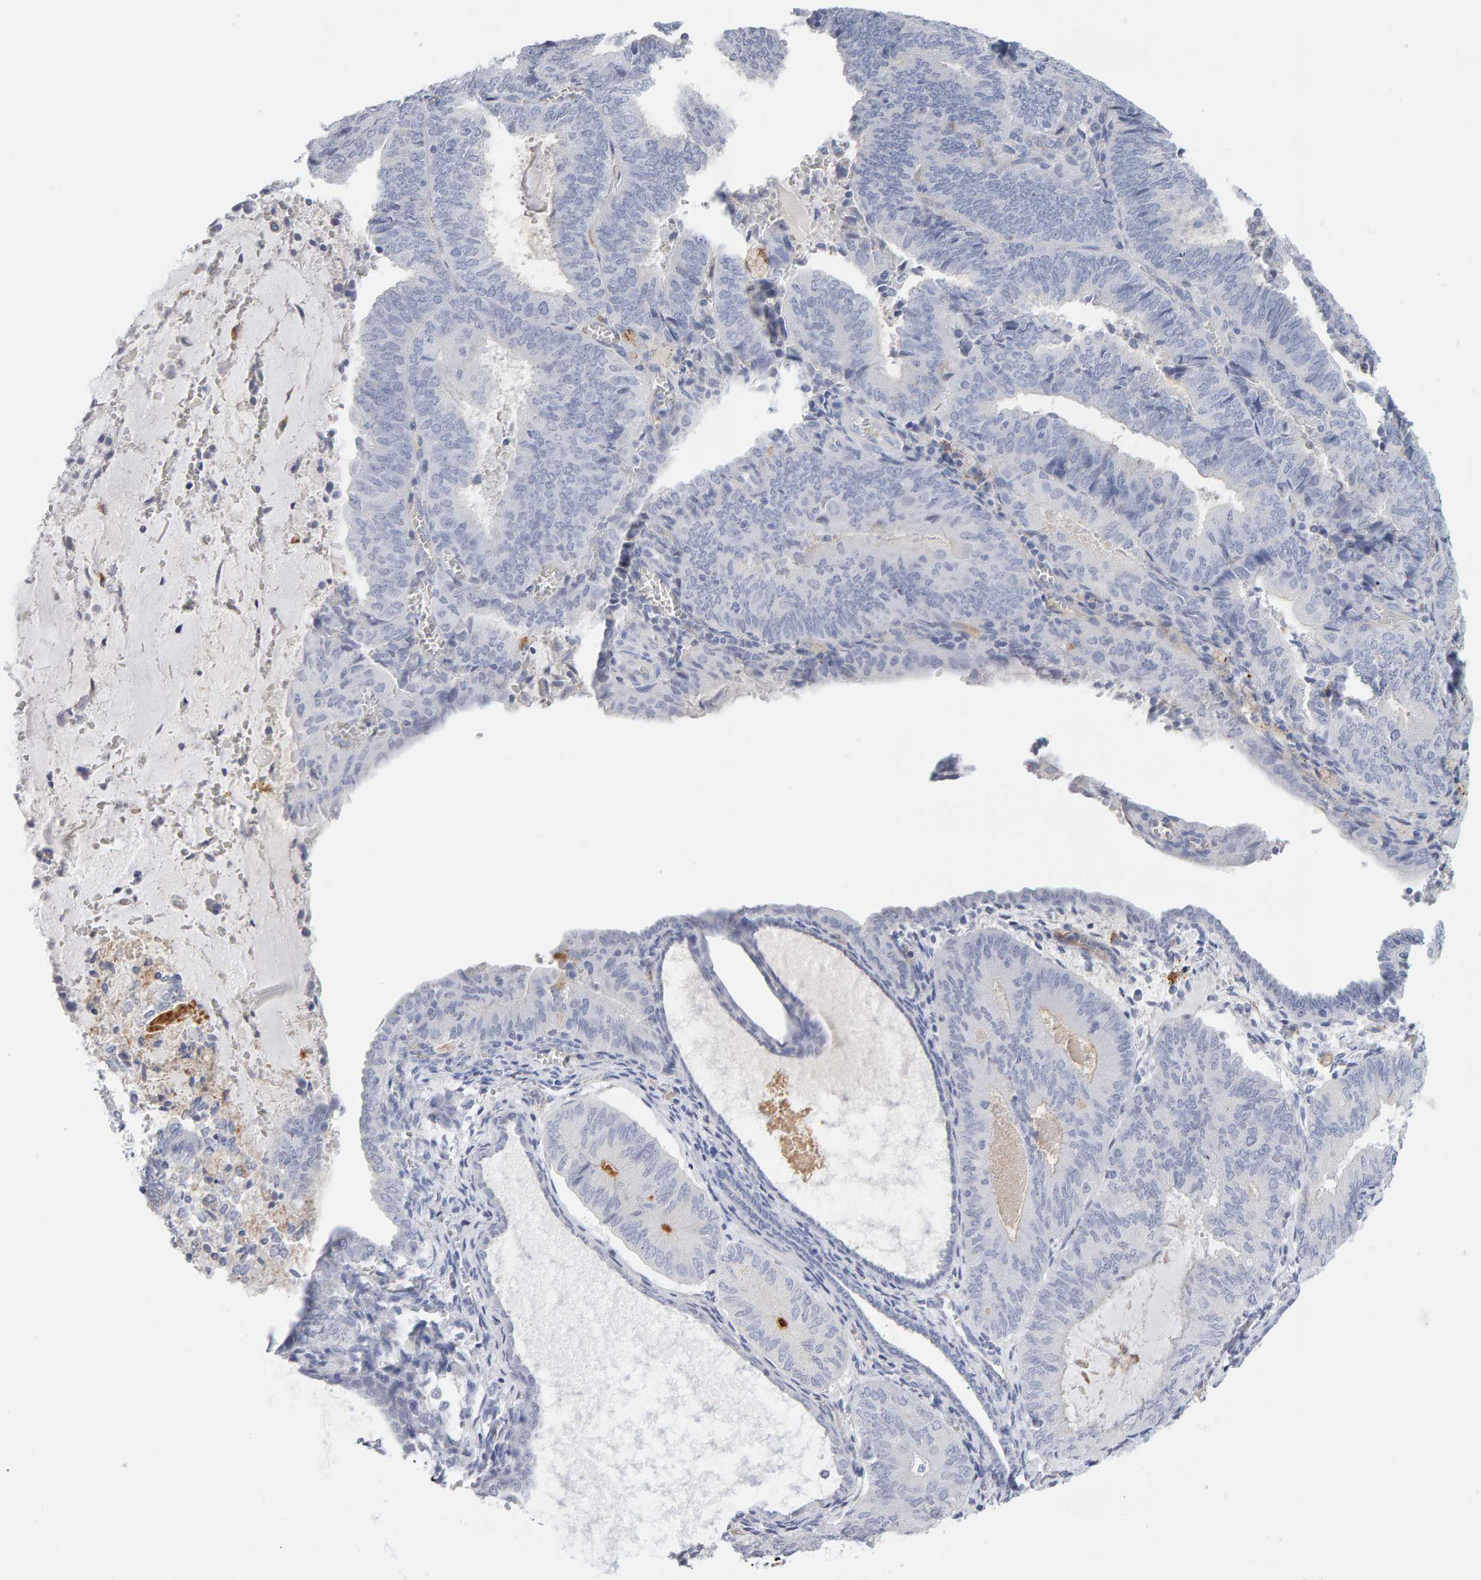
{"staining": {"intensity": "negative", "quantity": "none", "location": "none"}, "tissue": "endometrial cancer", "cell_type": "Tumor cells", "image_type": "cancer", "snomed": [{"axis": "morphology", "description": "Adenocarcinoma, NOS"}, {"axis": "topography", "description": "Endometrium"}], "caption": "Immunohistochemistry micrograph of neoplastic tissue: endometrial cancer (adenocarcinoma) stained with DAB (3,3'-diaminobenzidine) exhibits no significant protein positivity in tumor cells.", "gene": "METRNL", "patient": {"sex": "female", "age": 81}}